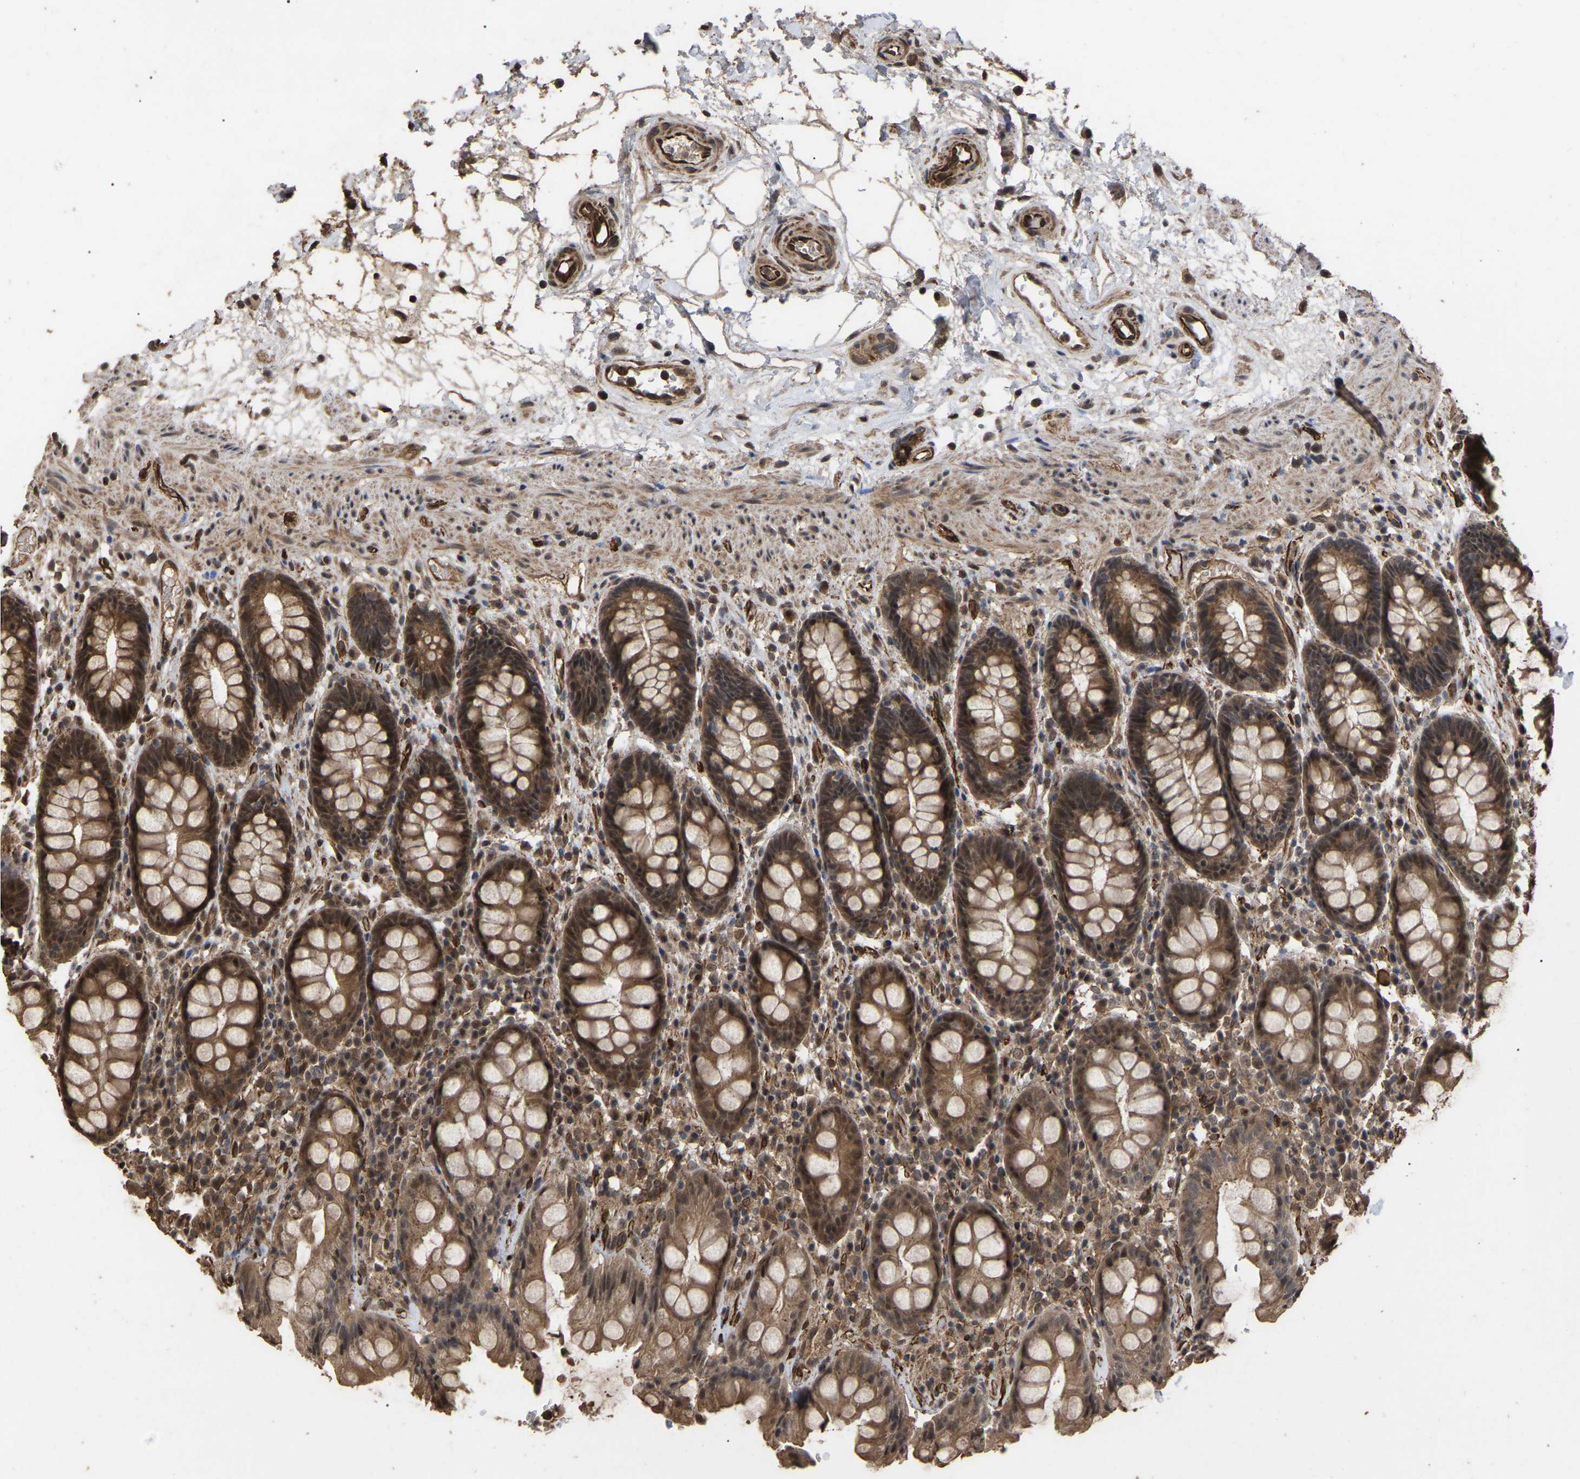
{"staining": {"intensity": "moderate", "quantity": ">75%", "location": "cytoplasmic/membranous,nuclear"}, "tissue": "rectum", "cell_type": "Glandular cells", "image_type": "normal", "snomed": [{"axis": "morphology", "description": "Normal tissue, NOS"}, {"axis": "topography", "description": "Rectum"}], "caption": "Moderate cytoplasmic/membranous,nuclear protein positivity is present in about >75% of glandular cells in rectum. (DAB (3,3'-diaminobenzidine) IHC, brown staining for protein, blue staining for nuclei).", "gene": "FAM161B", "patient": {"sex": "male", "age": 64}}